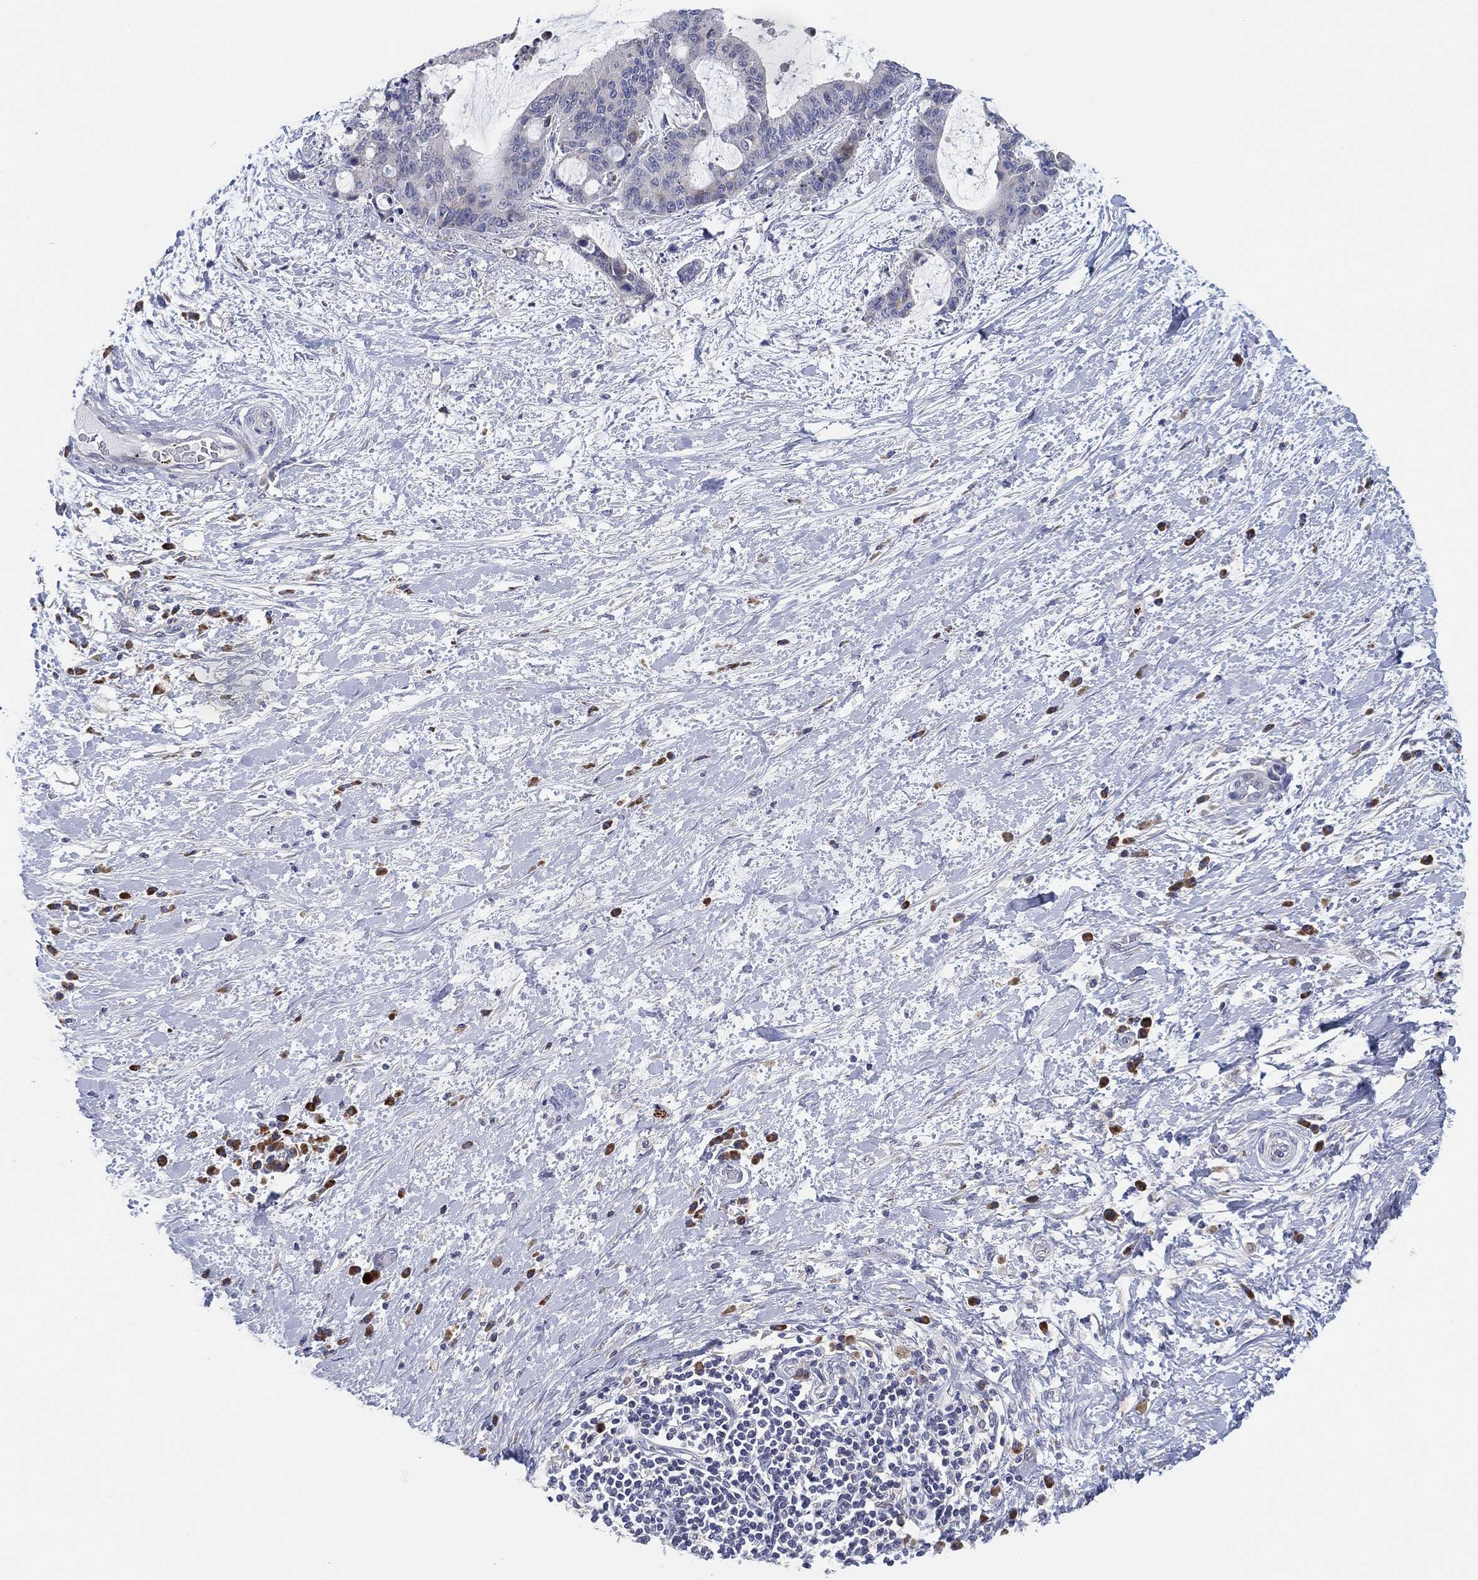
{"staining": {"intensity": "negative", "quantity": "none", "location": "none"}, "tissue": "liver cancer", "cell_type": "Tumor cells", "image_type": "cancer", "snomed": [{"axis": "morphology", "description": "Cholangiocarcinoma"}, {"axis": "topography", "description": "Liver"}], "caption": "A micrograph of liver cancer (cholangiocarcinoma) stained for a protein shows no brown staining in tumor cells.", "gene": "TMEM40", "patient": {"sex": "female", "age": 73}}